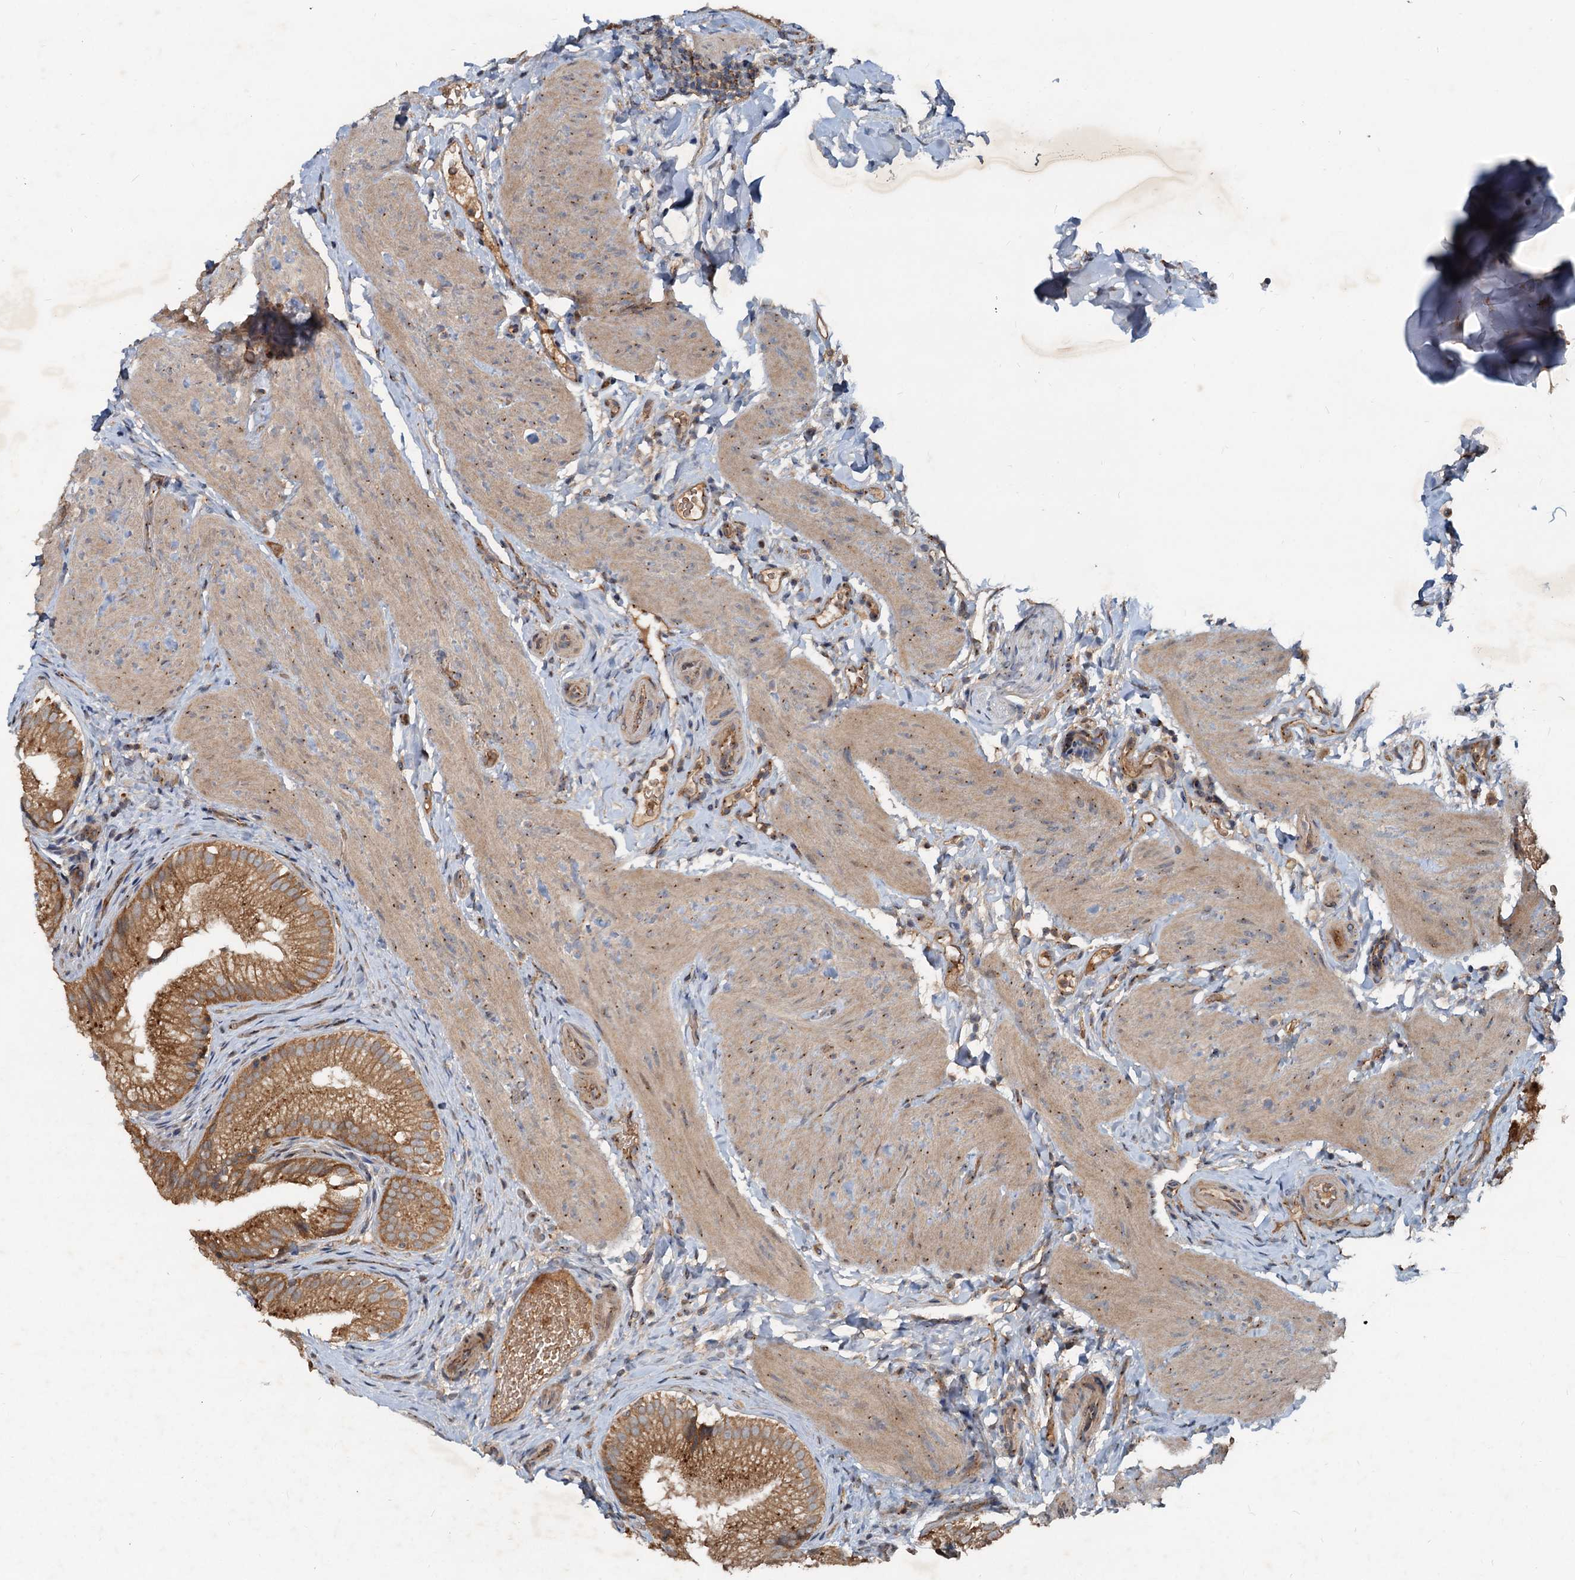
{"staining": {"intensity": "moderate", "quantity": ">75%", "location": "cytoplasmic/membranous"}, "tissue": "gallbladder", "cell_type": "Glandular cells", "image_type": "normal", "snomed": [{"axis": "morphology", "description": "Normal tissue, NOS"}, {"axis": "topography", "description": "Gallbladder"}], "caption": "High-power microscopy captured an immunohistochemistry photomicrograph of normal gallbladder, revealing moderate cytoplasmic/membranous positivity in approximately >75% of glandular cells. (brown staining indicates protein expression, while blue staining denotes nuclei).", "gene": "CEP68", "patient": {"sex": "female", "age": 30}}